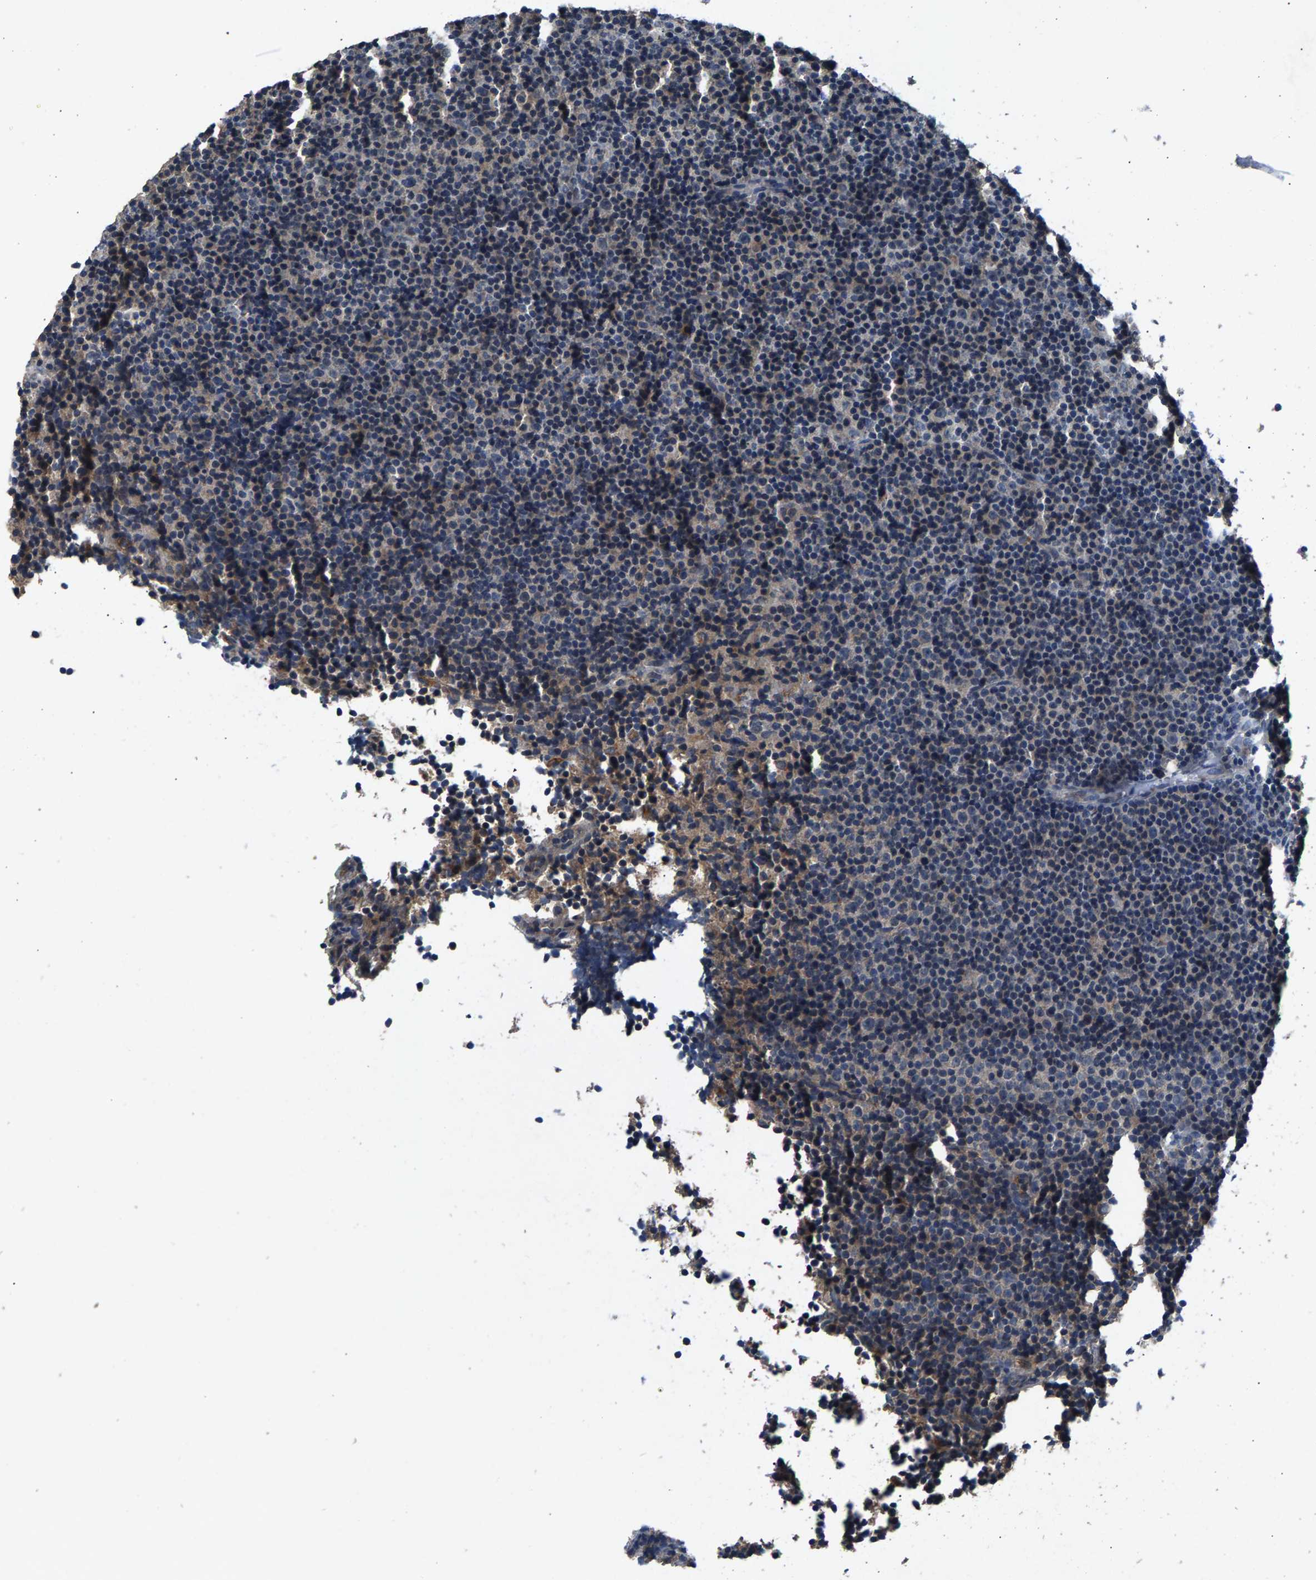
{"staining": {"intensity": "weak", "quantity": "<25%", "location": "cytoplasmic/membranous"}, "tissue": "lymphoma", "cell_type": "Tumor cells", "image_type": "cancer", "snomed": [{"axis": "morphology", "description": "Malignant lymphoma, non-Hodgkin's type, Low grade"}, {"axis": "topography", "description": "Lymph node"}], "caption": "This is a histopathology image of immunohistochemistry (IHC) staining of lymphoma, which shows no positivity in tumor cells.", "gene": "PRXL2C", "patient": {"sex": "female", "age": 67}}